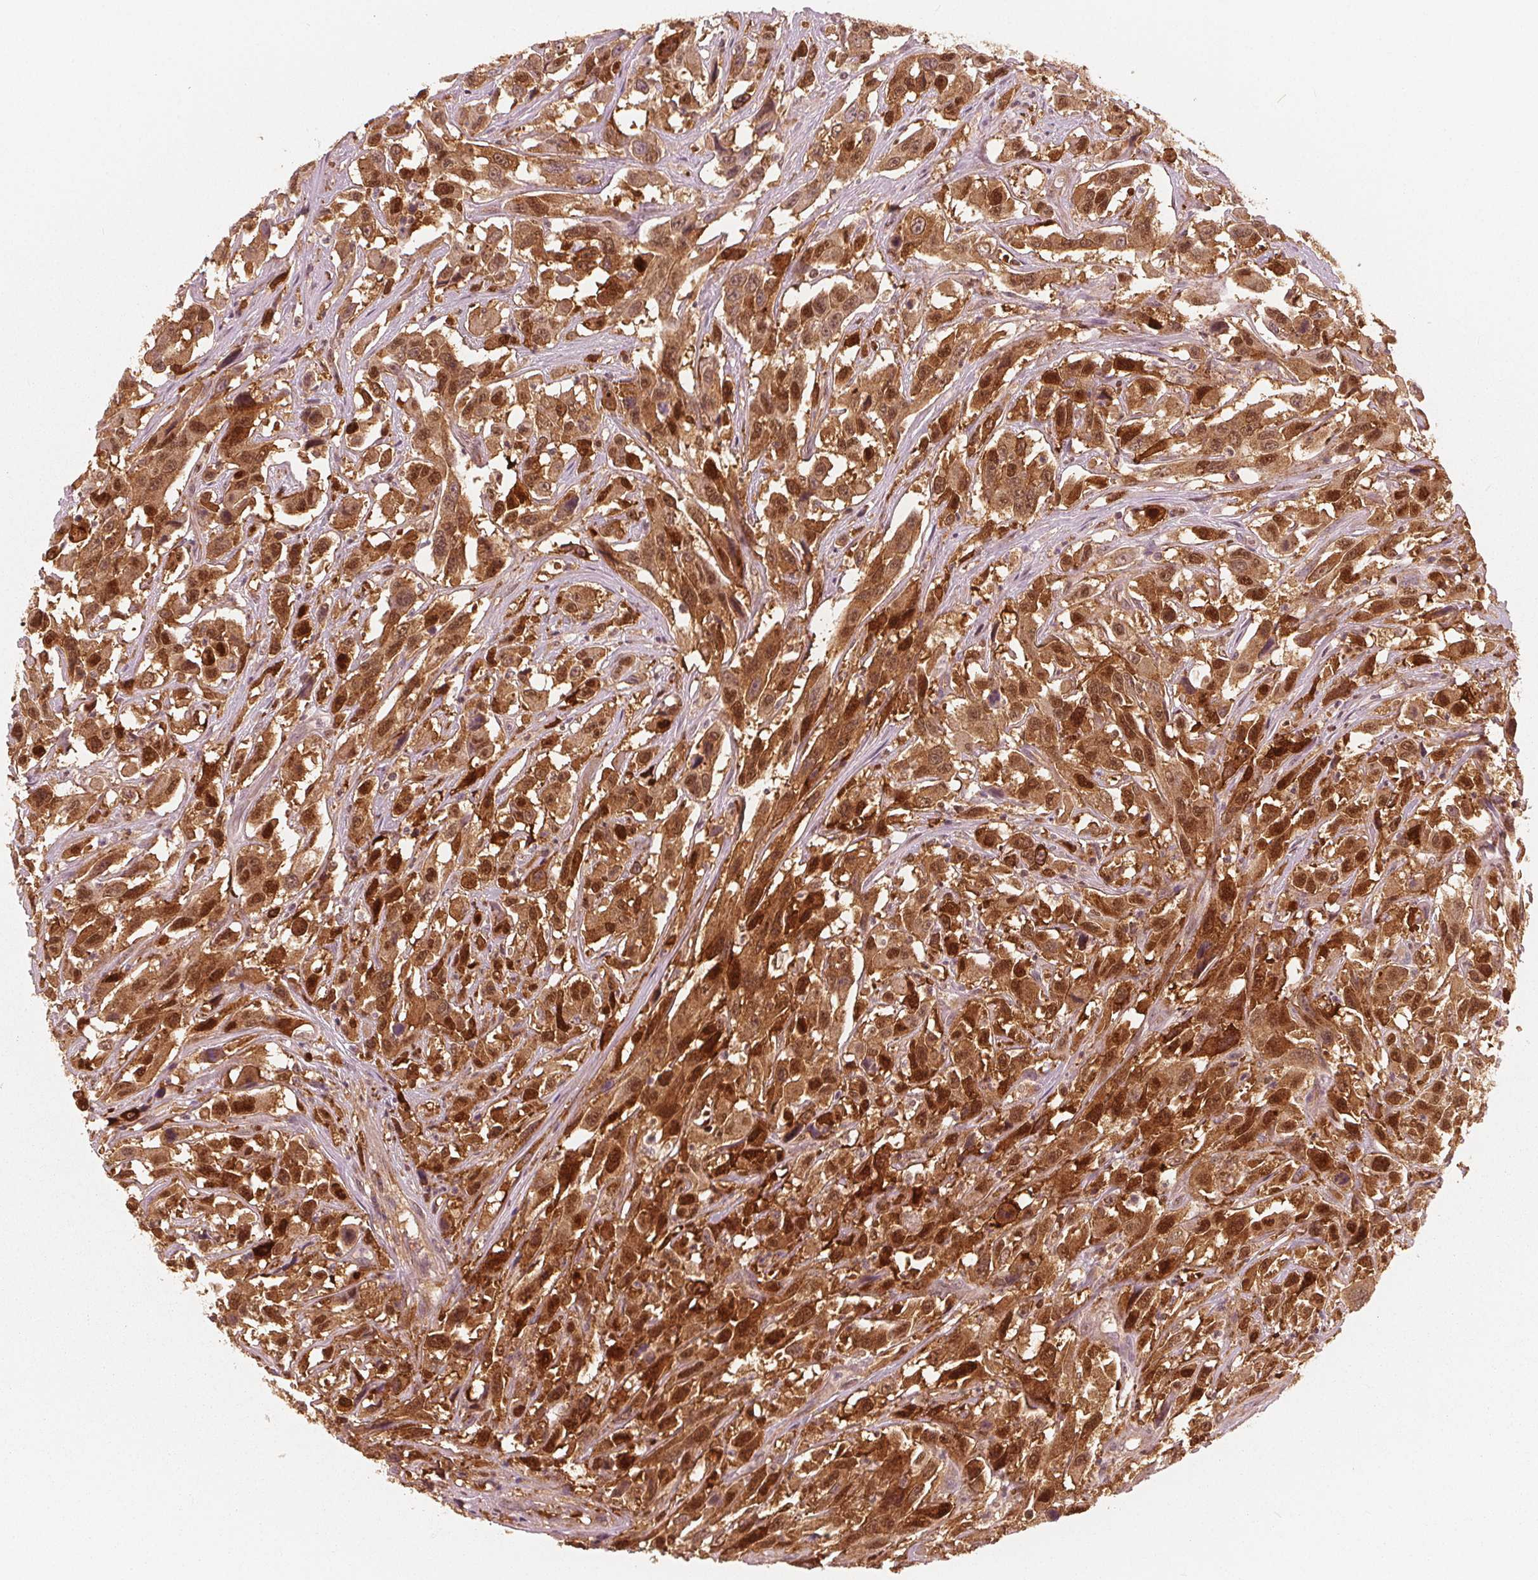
{"staining": {"intensity": "moderate", "quantity": ">75%", "location": "cytoplasmic/membranous,nuclear"}, "tissue": "urothelial cancer", "cell_type": "Tumor cells", "image_type": "cancer", "snomed": [{"axis": "morphology", "description": "Urothelial carcinoma, High grade"}, {"axis": "topography", "description": "Urinary bladder"}], "caption": "Immunohistochemistry (IHC) (DAB) staining of human urothelial carcinoma (high-grade) displays moderate cytoplasmic/membranous and nuclear protein staining in about >75% of tumor cells.", "gene": "SQSTM1", "patient": {"sex": "male", "age": 53}}